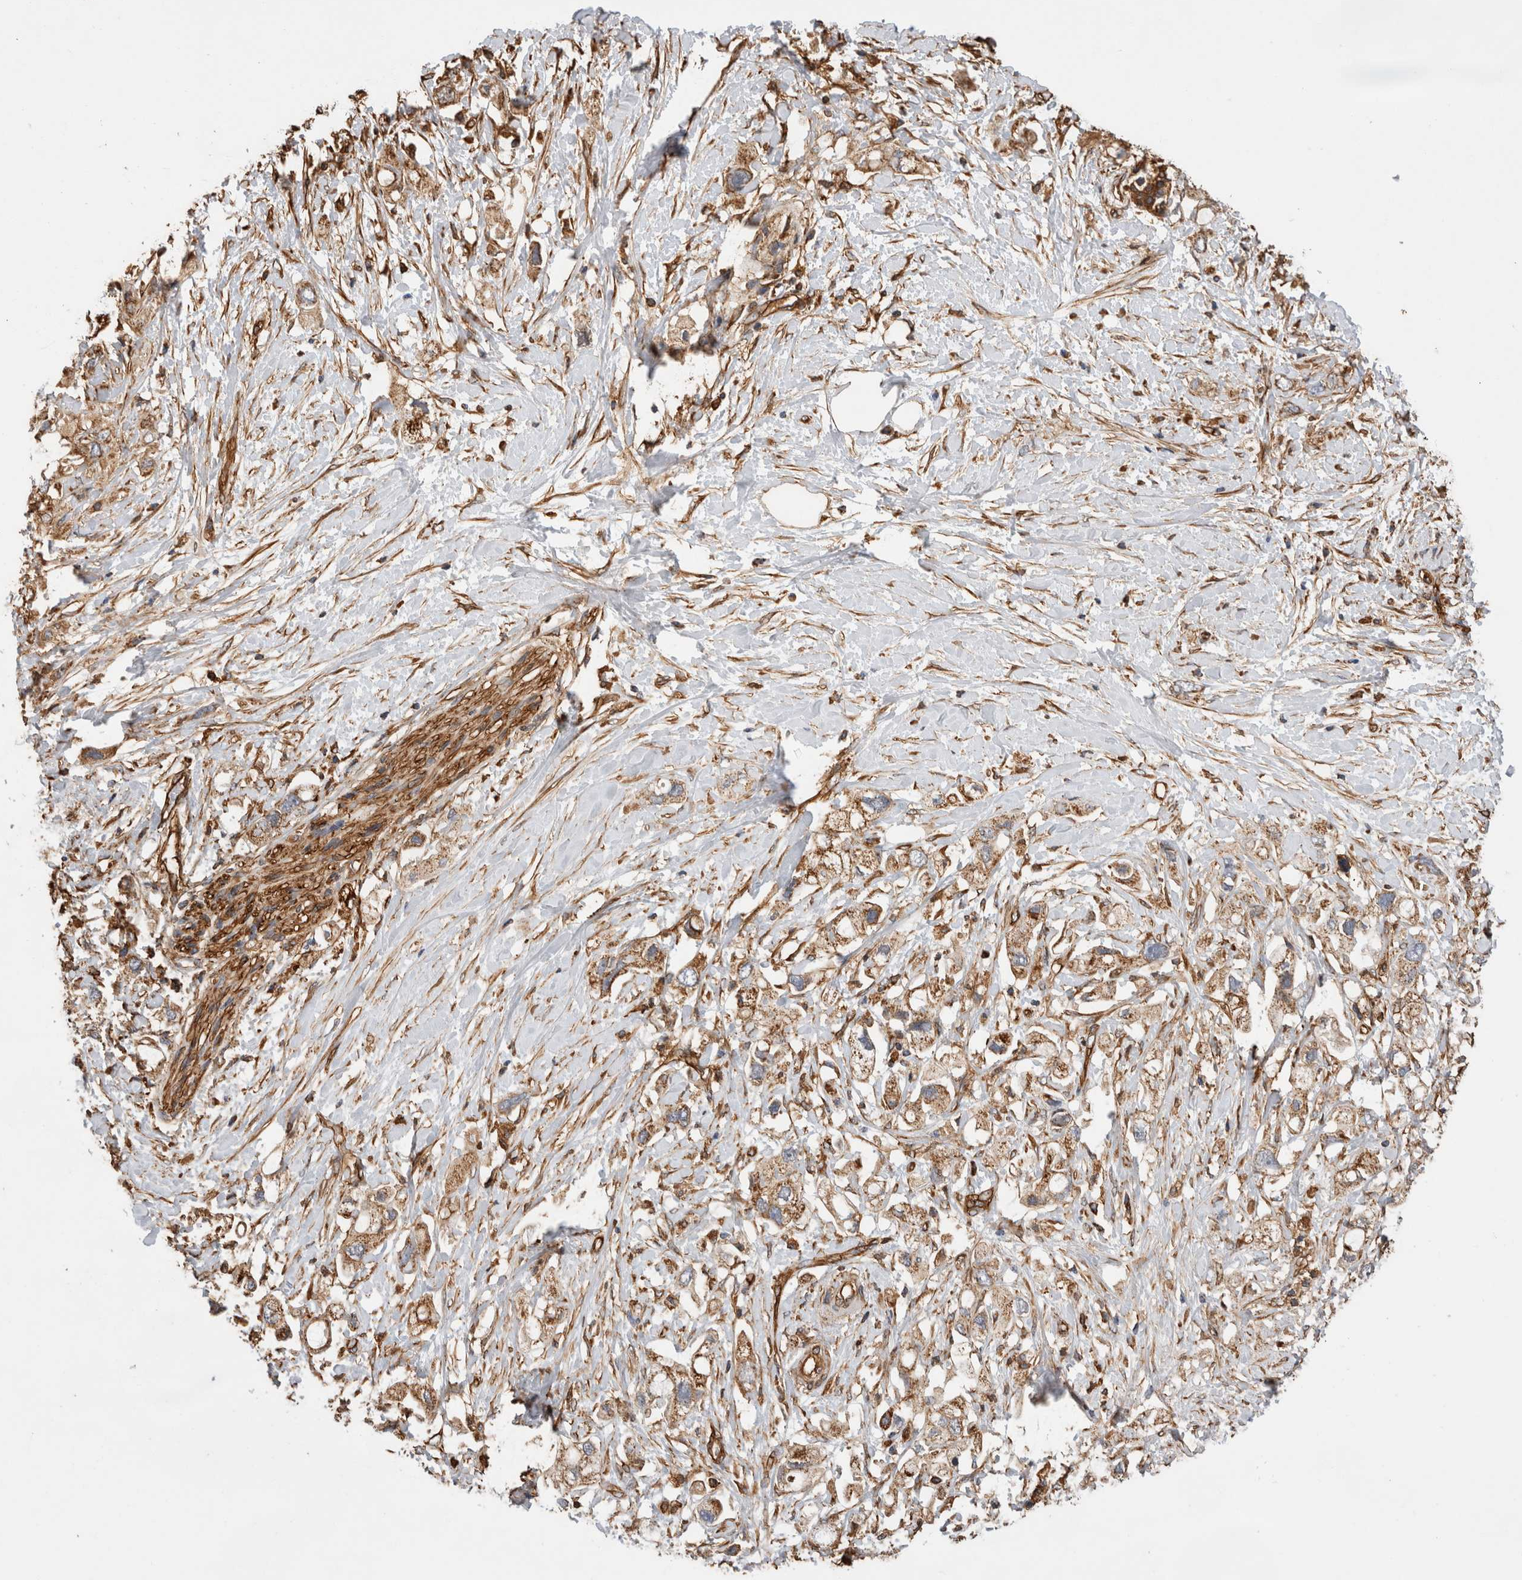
{"staining": {"intensity": "weak", "quantity": ">75%", "location": "cytoplasmic/membranous"}, "tissue": "pancreatic cancer", "cell_type": "Tumor cells", "image_type": "cancer", "snomed": [{"axis": "morphology", "description": "Adenocarcinoma, NOS"}, {"axis": "topography", "description": "Pancreas"}], "caption": "Protein expression analysis of pancreatic cancer demonstrates weak cytoplasmic/membranous staining in approximately >75% of tumor cells. (DAB IHC with brightfield microscopy, high magnification).", "gene": "ZNF397", "patient": {"sex": "female", "age": 56}}